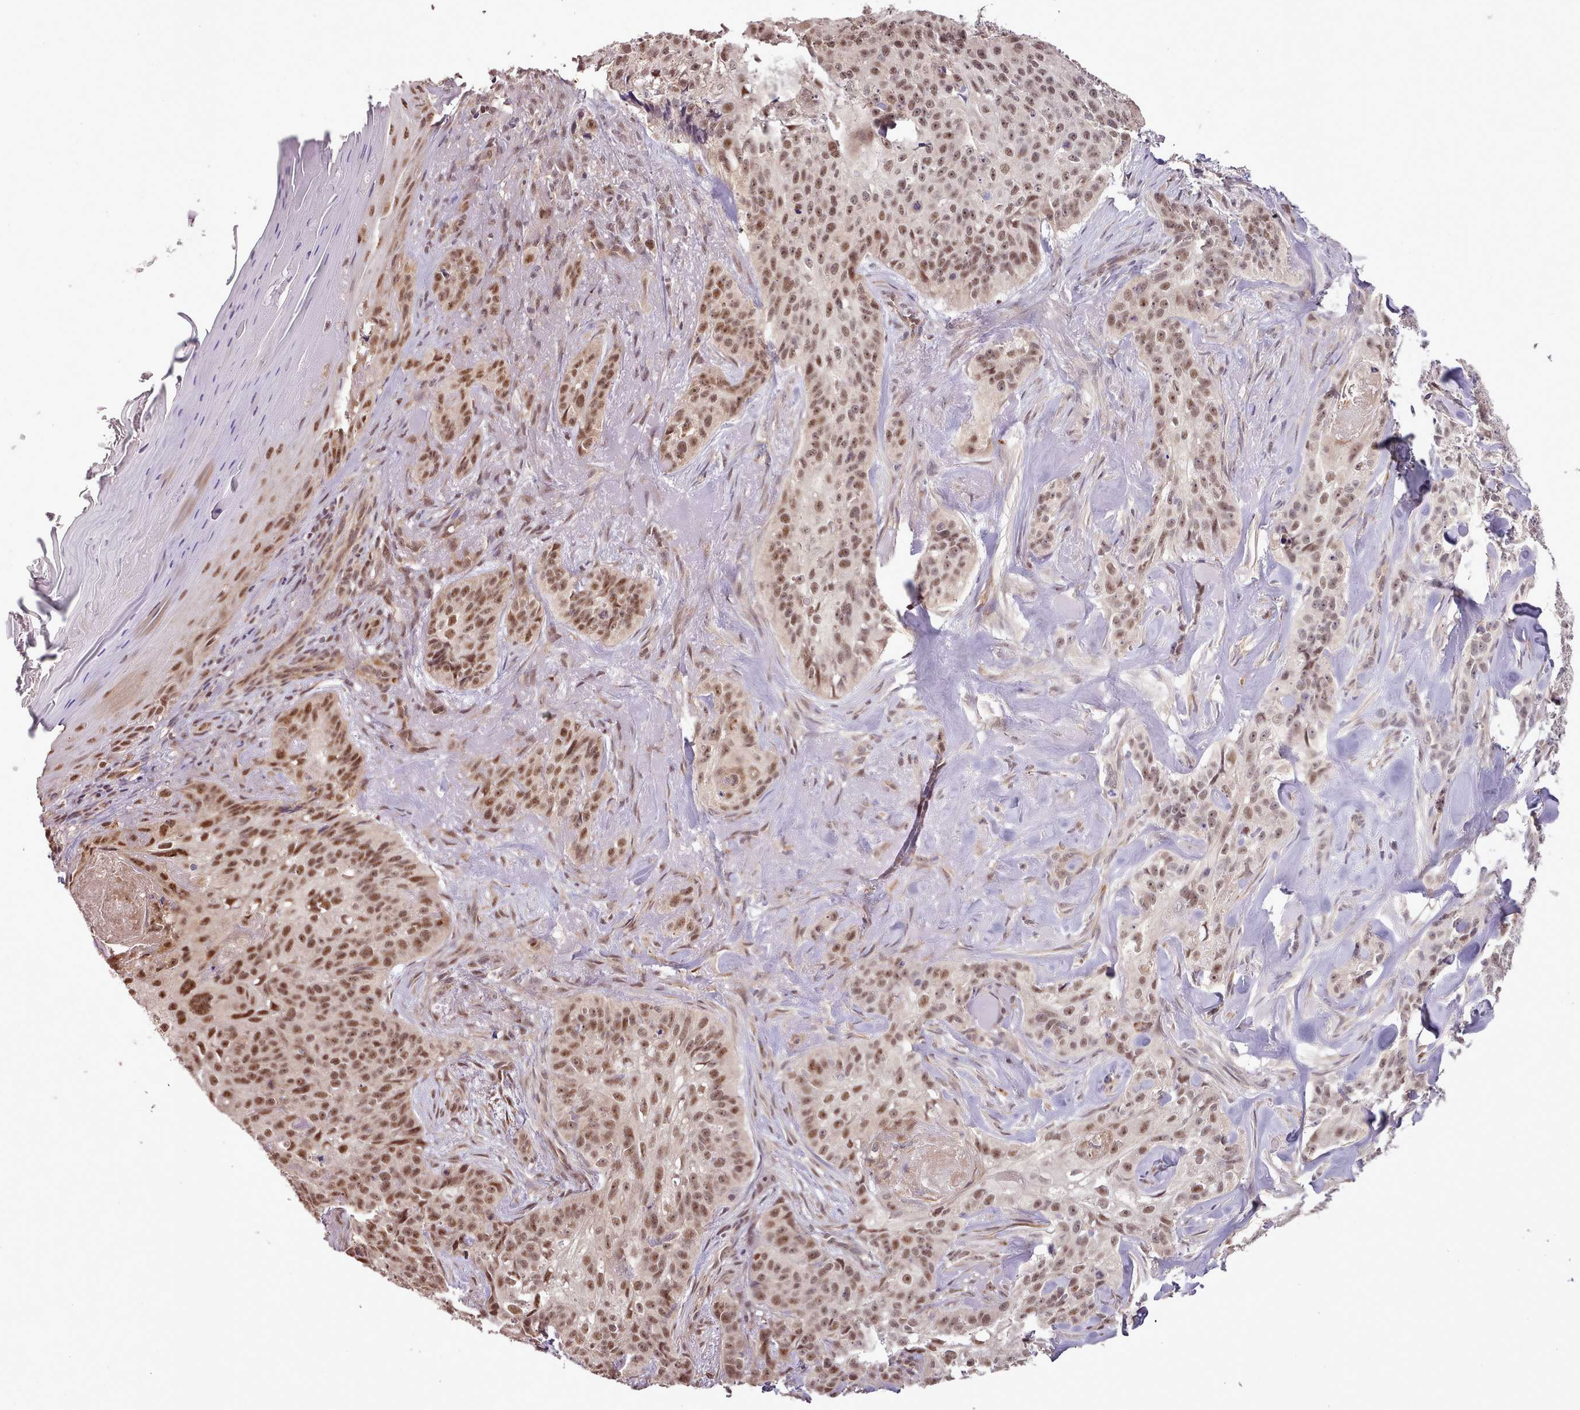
{"staining": {"intensity": "moderate", "quantity": ">75%", "location": "nuclear"}, "tissue": "skin cancer", "cell_type": "Tumor cells", "image_type": "cancer", "snomed": [{"axis": "morphology", "description": "Basal cell carcinoma"}, {"axis": "topography", "description": "Skin"}], "caption": "IHC image of neoplastic tissue: human skin cancer (basal cell carcinoma) stained using IHC reveals medium levels of moderate protein expression localized specifically in the nuclear of tumor cells, appearing as a nuclear brown color.", "gene": "SETX", "patient": {"sex": "female", "age": 92}}